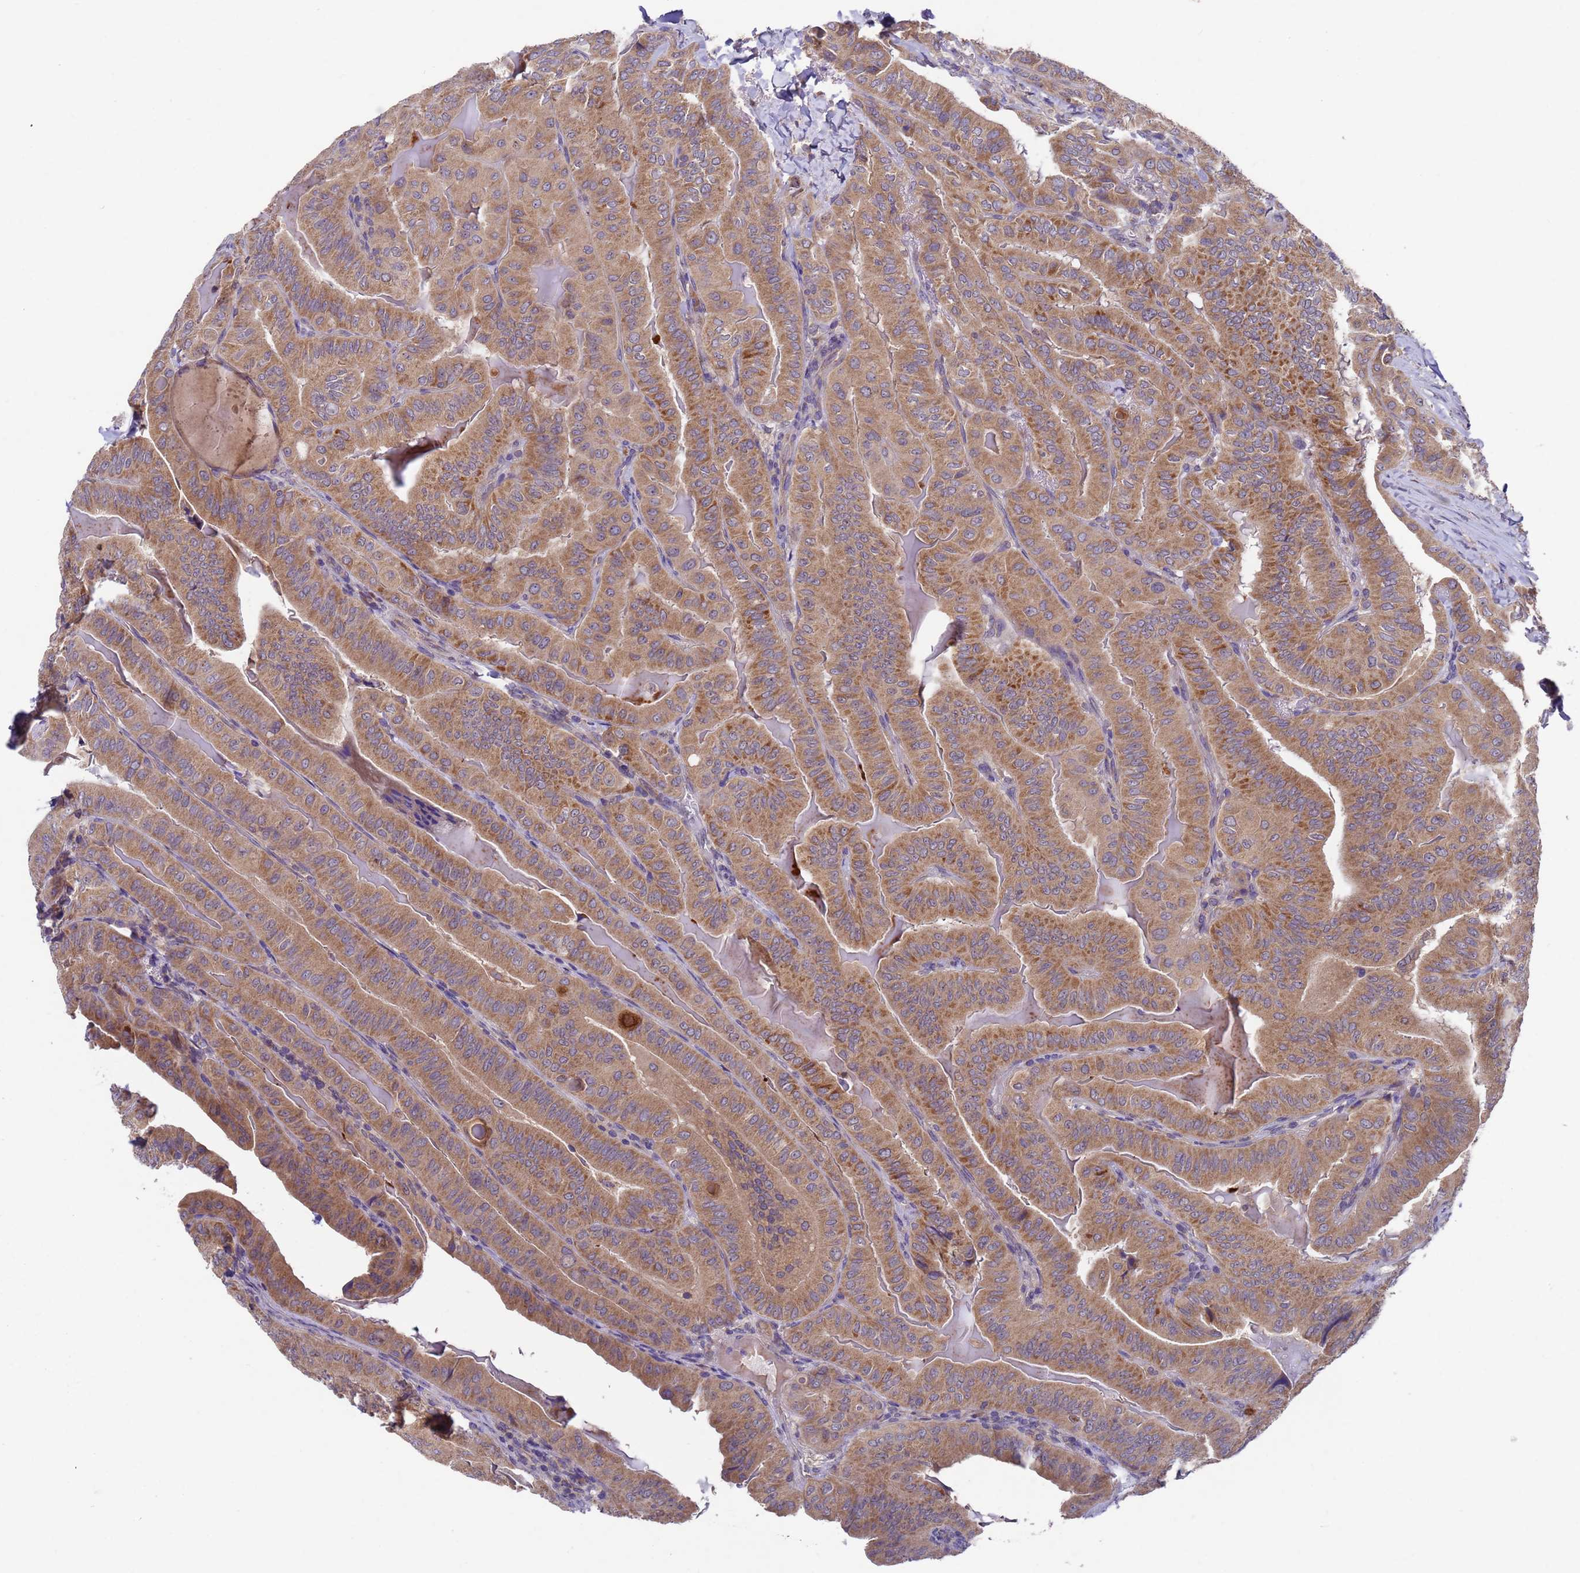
{"staining": {"intensity": "moderate", "quantity": ">75%", "location": "cytoplasmic/membranous"}, "tissue": "thyroid cancer", "cell_type": "Tumor cells", "image_type": "cancer", "snomed": [{"axis": "morphology", "description": "Papillary adenocarcinoma, NOS"}, {"axis": "topography", "description": "Thyroid gland"}], "caption": "DAB immunohistochemical staining of human thyroid cancer (papillary adenocarcinoma) reveals moderate cytoplasmic/membranous protein expression in approximately >75% of tumor cells.", "gene": "DCAF12L2", "patient": {"sex": "female", "age": 68}}